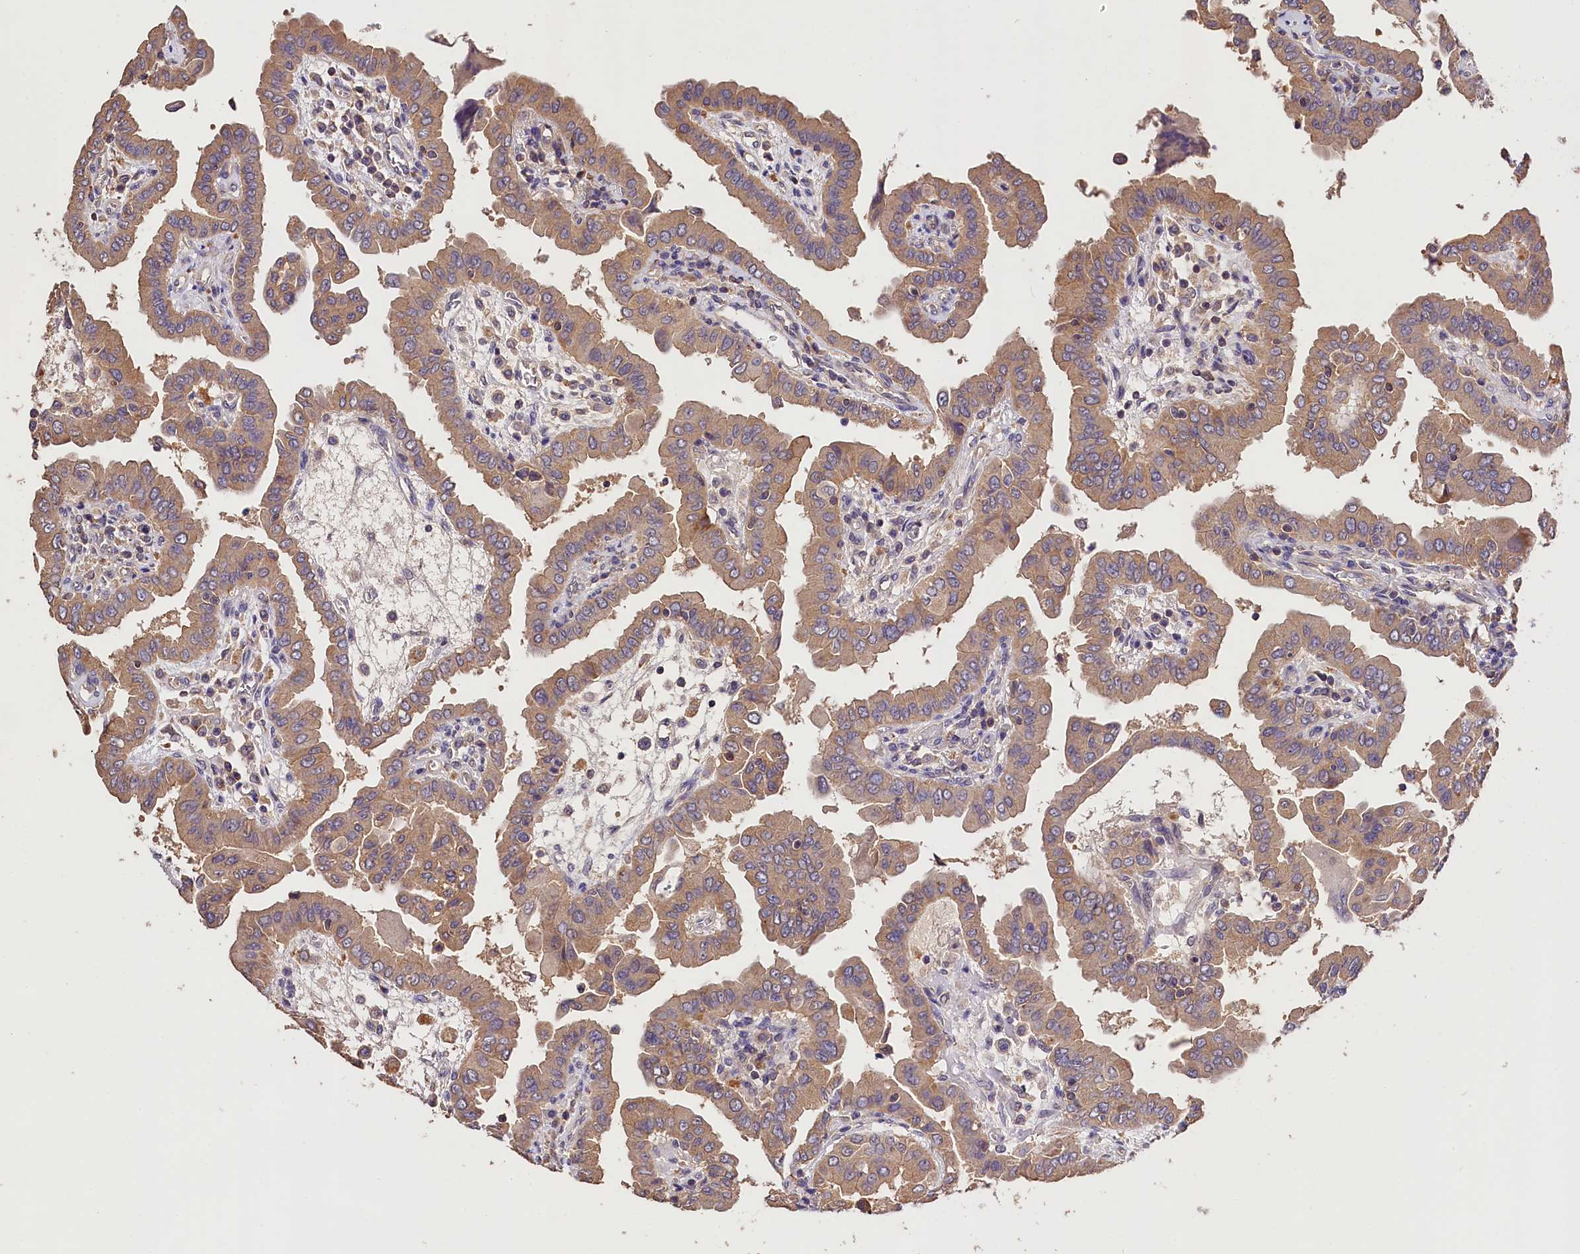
{"staining": {"intensity": "moderate", "quantity": ">75%", "location": "cytoplasmic/membranous"}, "tissue": "thyroid cancer", "cell_type": "Tumor cells", "image_type": "cancer", "snomed": [{"axis": "morphology", "description": "Papillary adenocarcinoma, NOS"}, {"axis": "topography", "description": "Thyroid gland"}], "caption": "High-magnification brightfield microscopy of thyroid cancer stained with DAB (brown) and counterstained with hematoxylin (blue). tumor cells exhibit moderate cytoplasmic/membranous expression is present in about>75% of cells.", "gene": "OAS3", "patient": {"sex": "male", "age": 33}}